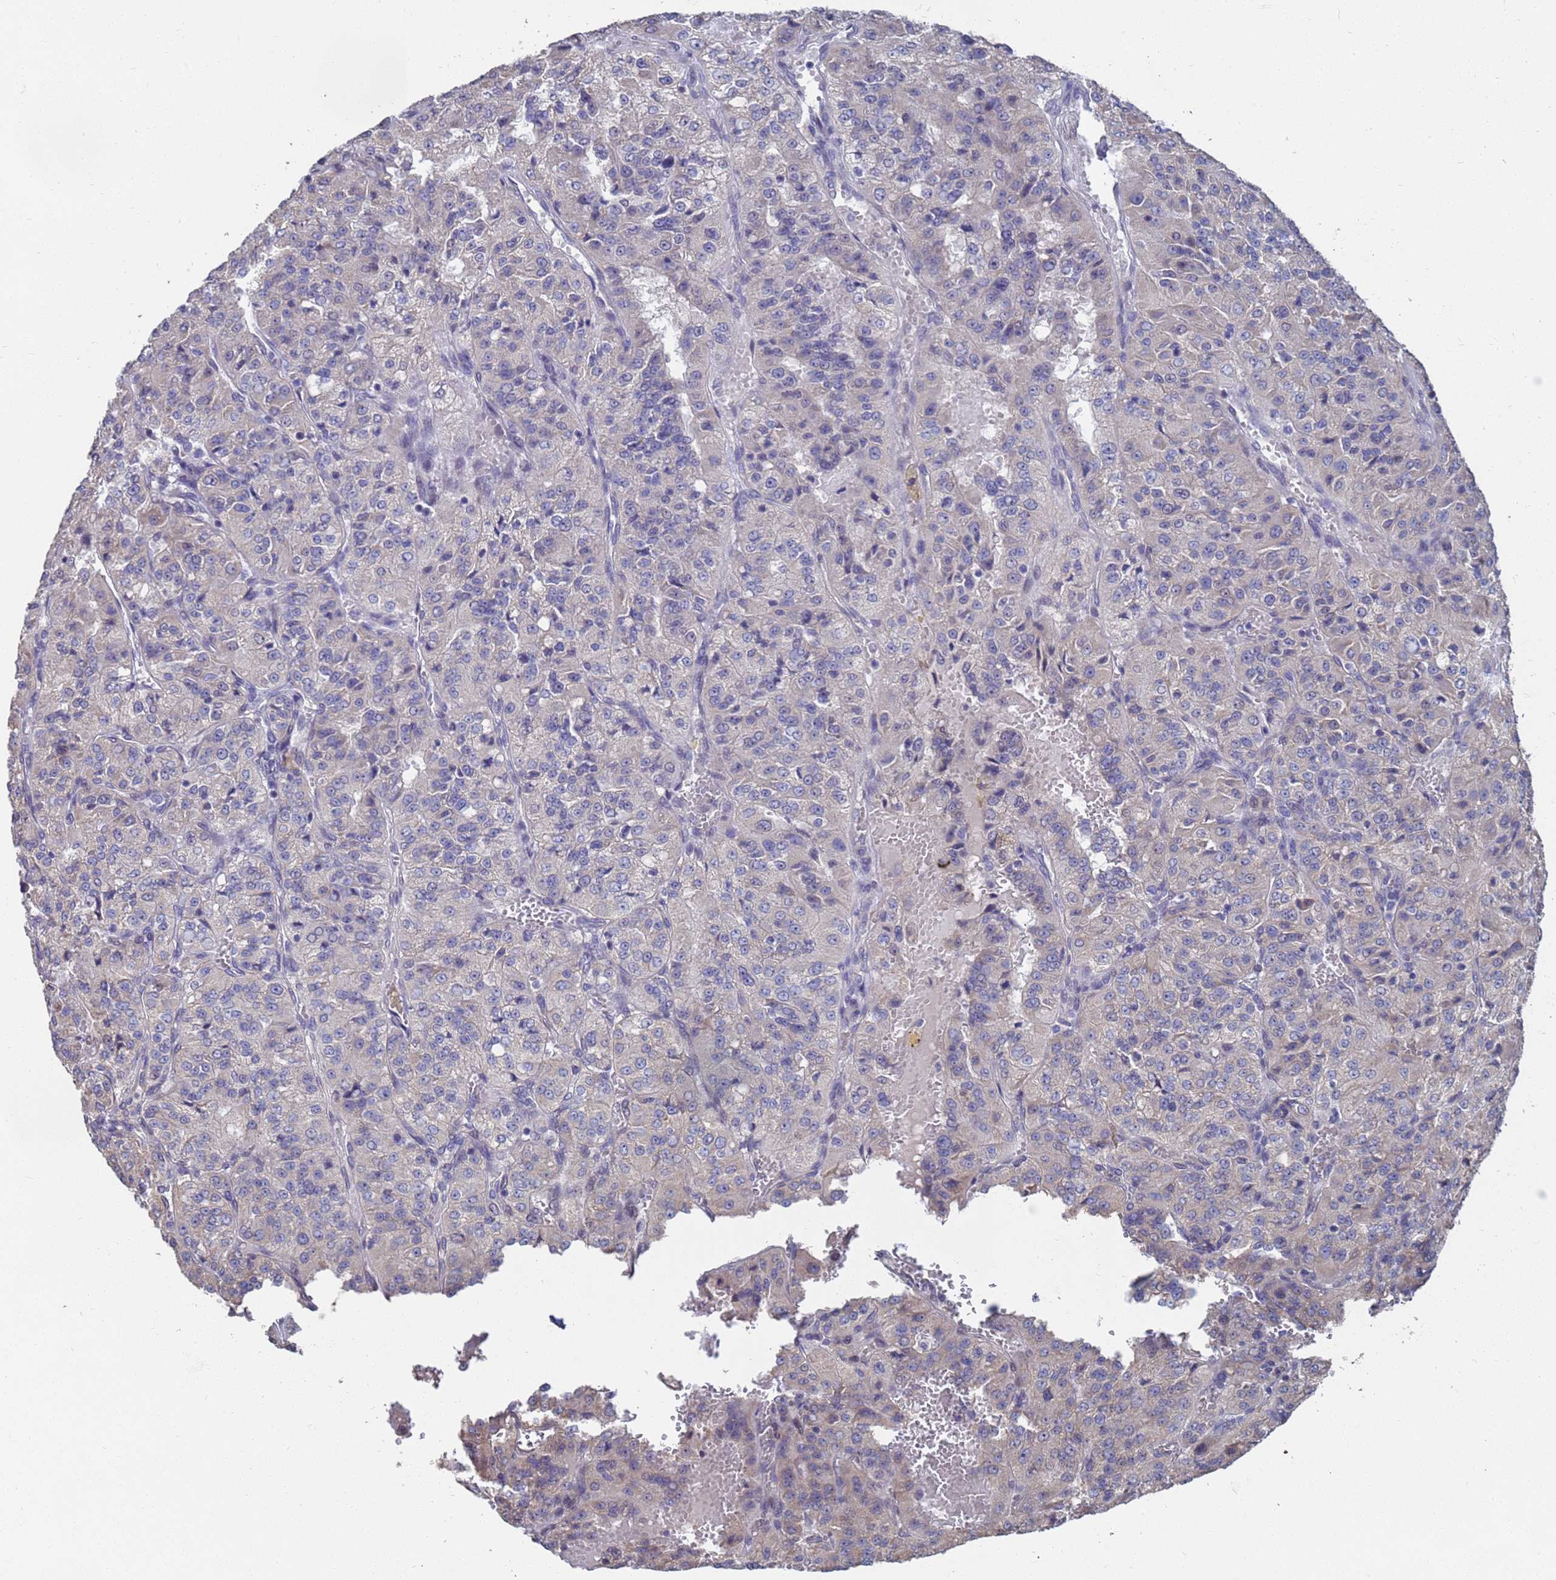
{"staining": {"intensity": "weak", "quantity": "<25%", "location": "cytoplasmic/membranous"}, "tissue": "renal cancer", "cell_type": "Tumor cells", "image_type": "cancer", "snomed": [{"axis": "morphology", "description": "Adenocarcinoma, NOS"}, {"axis": "topography", "description": "Kidney"}], "caption": "An IHC photomicrograph of renal adenocarcinoma is shown. There is no staining in tumor cells of renal adenocarcinoma. The staining is performed using DAB brown chromogen with nuclei counter-stained in using hematoxylin.", "gene": "CFAP119", "patient": {"sex": "female", "age": 63}}